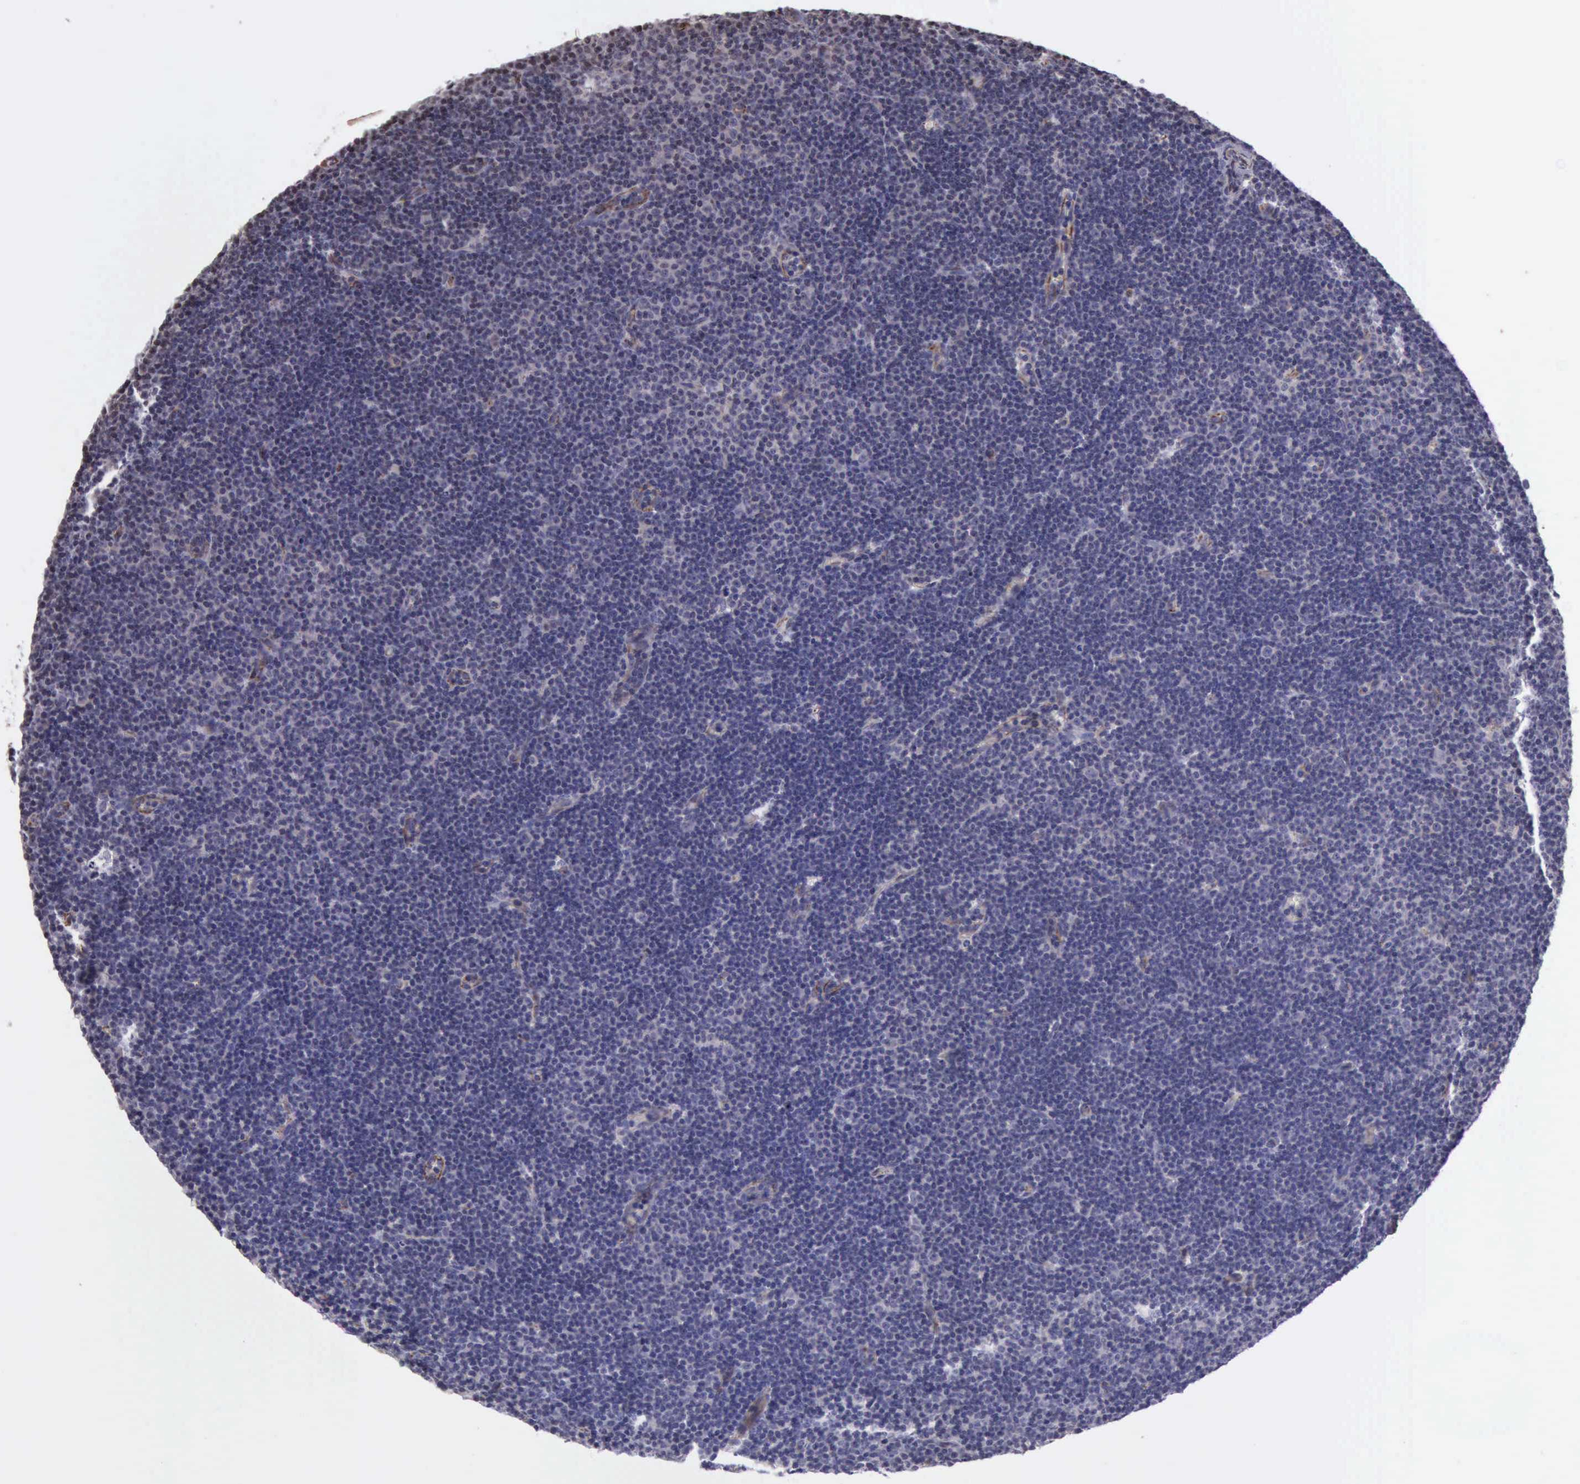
{"staining": {"intensity": "negative", "quantity": "none", "location": "none"}, "tissue": "lymphoma", "cell_type": "Tumor cells", "image_type": "cancer", "snomed": [{"axis": "morphology", "description": "Malignant lymphoma, non-Hodgkin's type, Low grade"}, {"axis": "topography", "description": "Lymph node"}], "caption": "IHC of human lymphoma exhibits no expression in tumor cells.", "gene": "CTNNB1", "patient": {"sex": "male", "age": 57}}